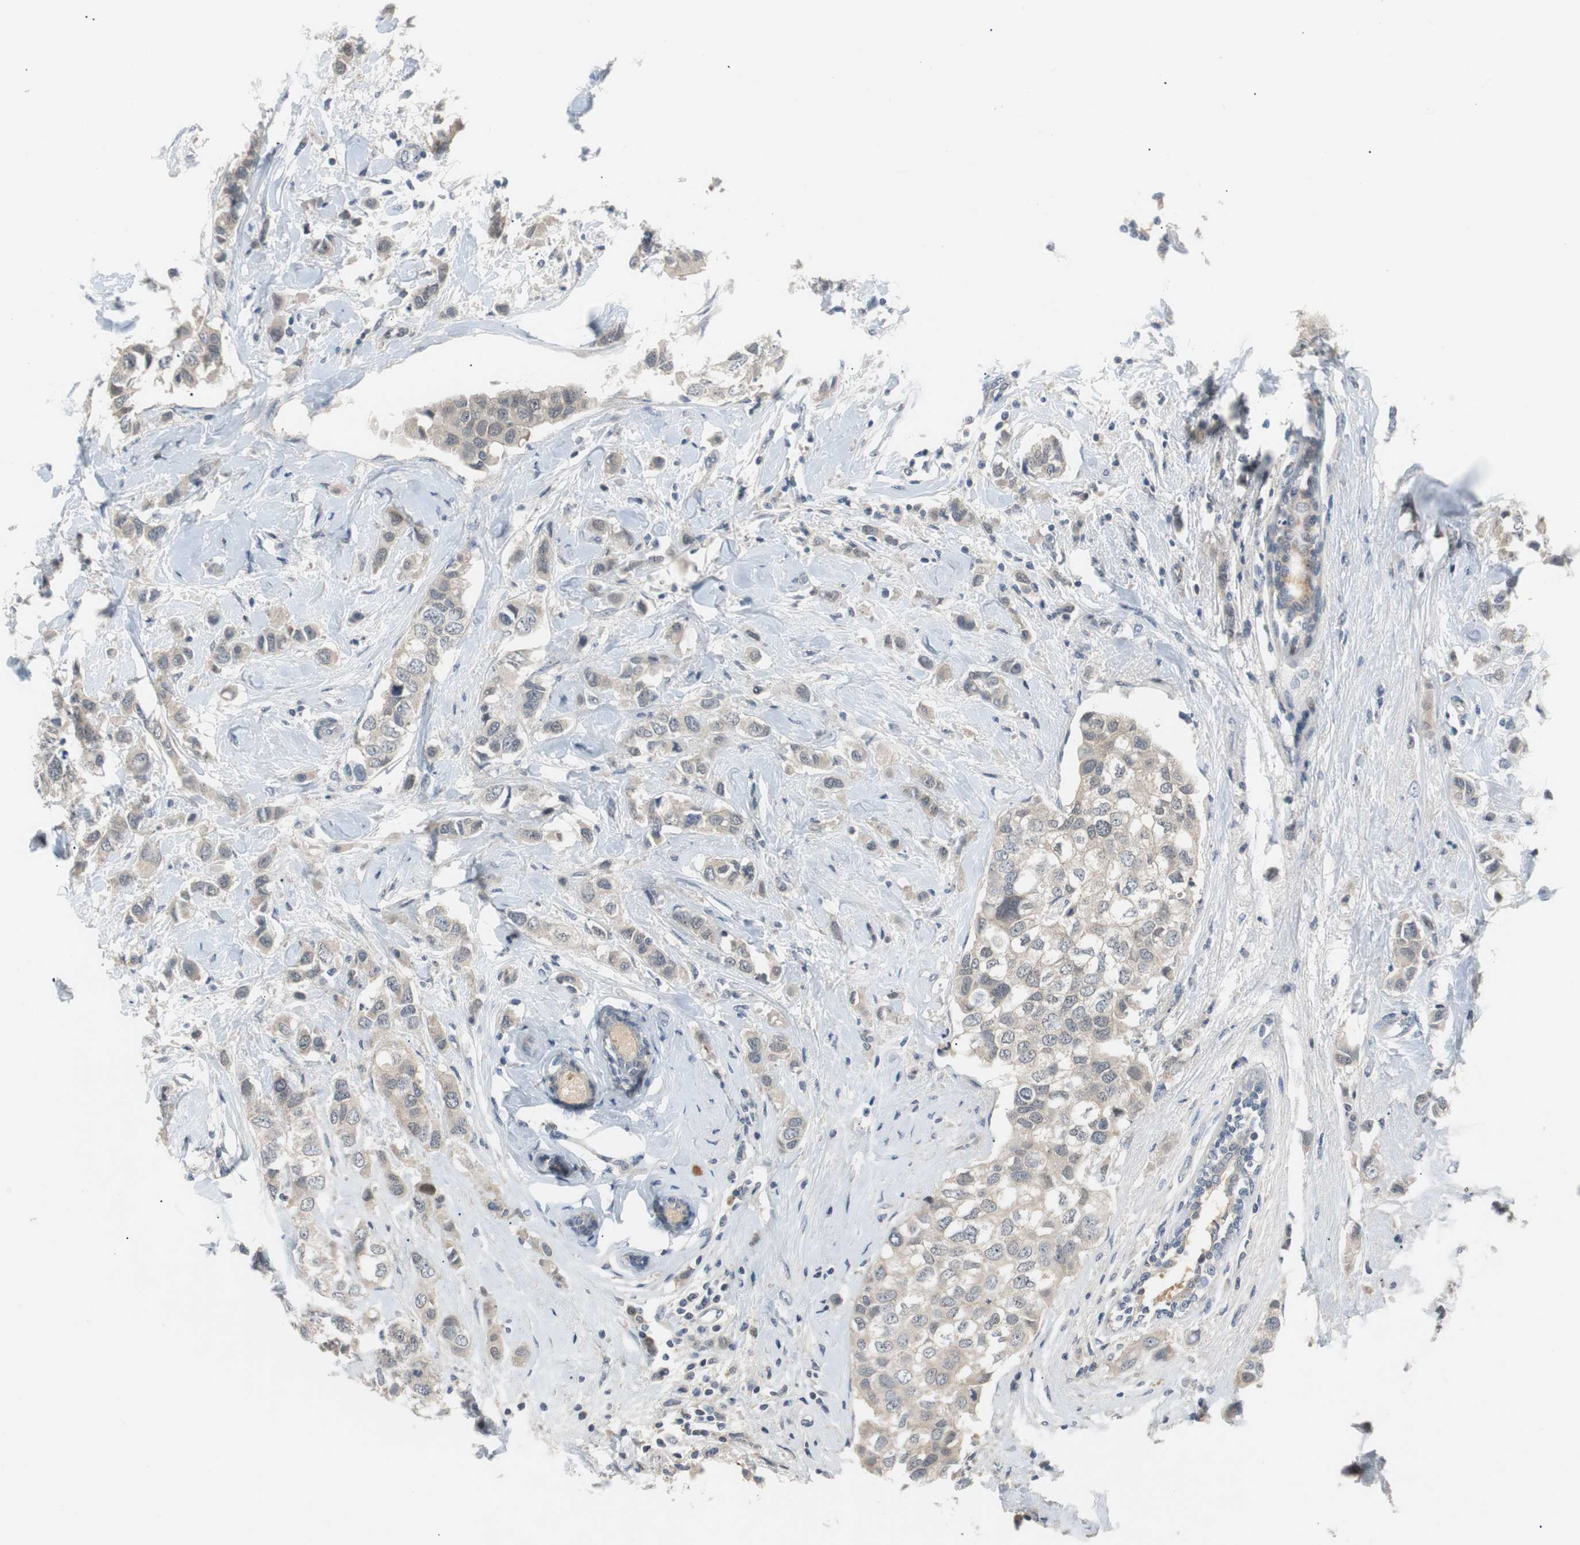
{"staining": {"intensity": "weak", "quantity": "25%-75%", "location": "cytoplasmic/membranous"}, "tissue": "breast cancer", "cell_type": "Tumor cells", "image_type": "cancer", "snomed": [{"axis": "morphology", "description": "Duct carcinoma"}, {"axis": "topography", "description": "Breast"}], "caption": "A photomicrograph of breast cancer stained for a protein reveals weak cytoplasmic/membranous brown staining in tumor cells.", "gene": "MAP2K4", "patient": {"sex": "female", "age": 50}}